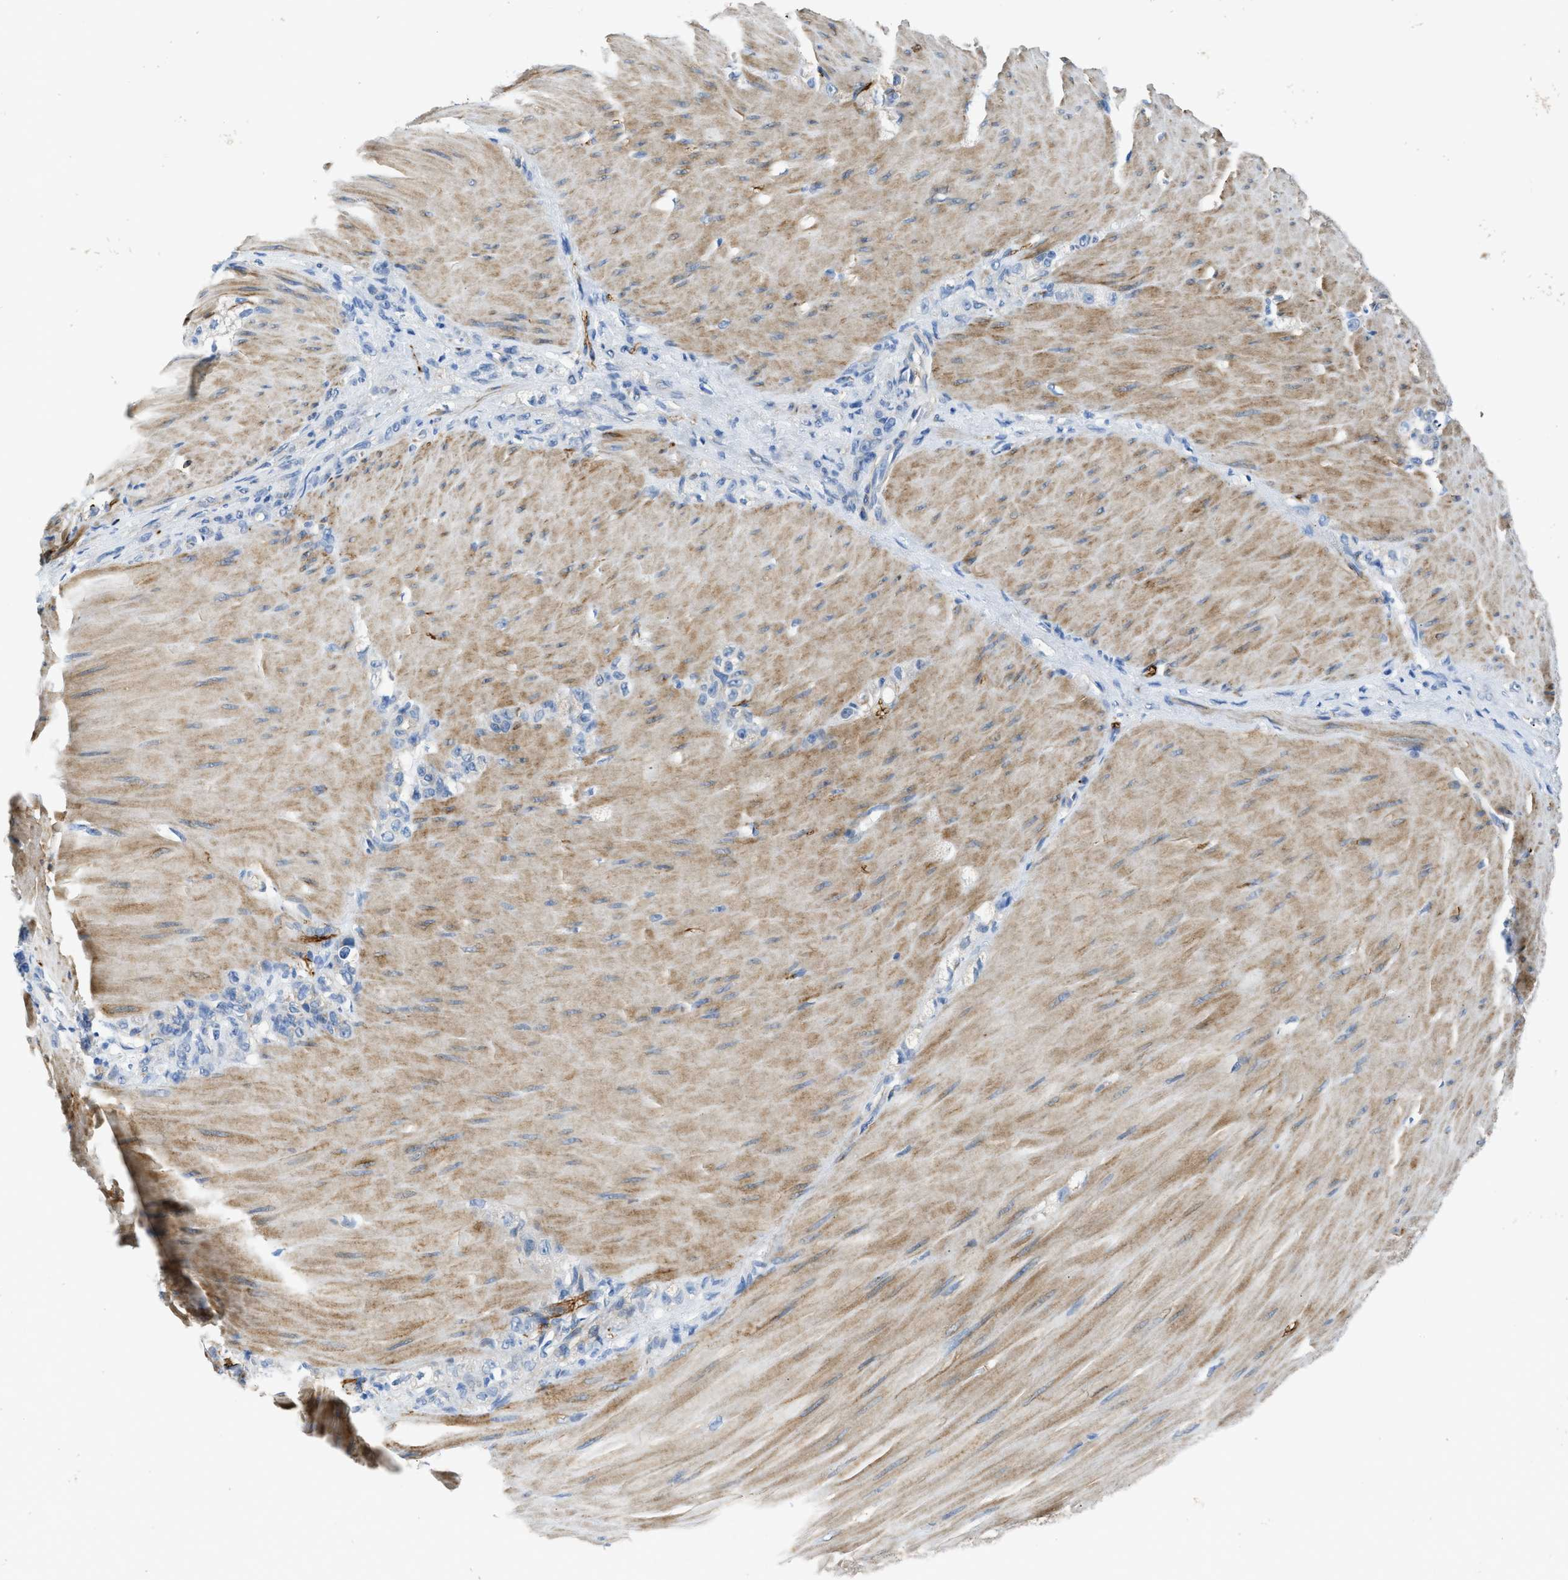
{"staining": {"intensity": "negative", "quantity": "none", "location": "none"}, "tissue": "stomach cancer", "cell_type": "Tumor cells", "image_type": "cancer", "snomed": [{"axis": "morphology", "description": "Normal tissue, NOS"}, {"axis": "morphology", "description": "Adenocarcinoma, NOS"}, {"axis": "topography", "description": "Stomach"}], "caption": "The micrograph demonstrates no staining of tumor cells in stomach adenocarcinoma.", "gene": "ZSWIM5", "patient": {"sex": "male", "age": 82}}